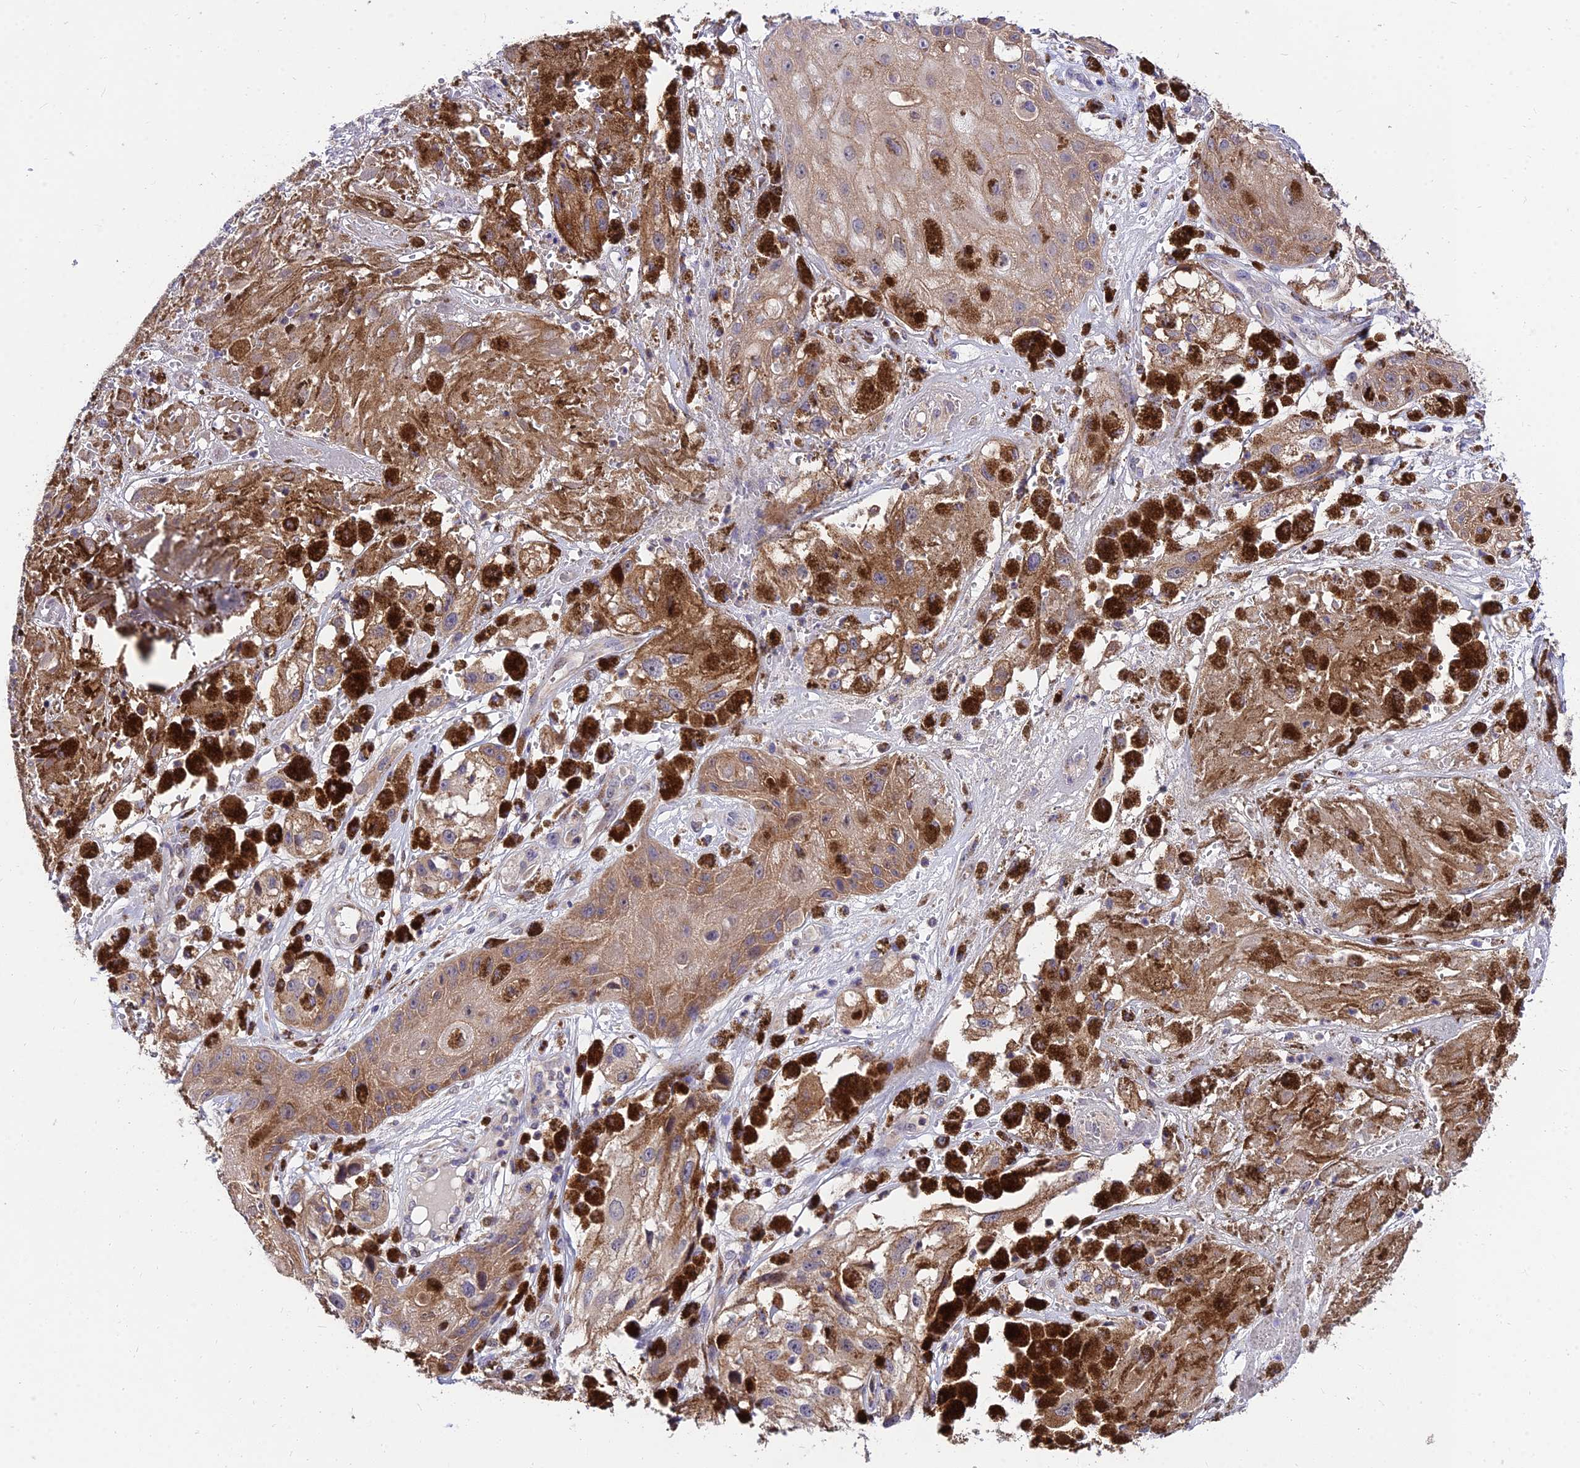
{"staining": {"intensity": "moderate", "quantity": ">75%", "location": "cytoplasmic/membranous"}, "tissue": "melanoma", "cell_type": "Tumor cells", "image_type": "cancer", "snomed": [{"axis": "morphology", "description": "Malignant melanoma, NOS"}, {"axis": "topography", "description": "Skin"}], "caption": "A brown stain labels moderate cytoplasmic/membranous staining of a protein in human melanoma tumor cells. The protein is stained brown, and the nuclei are stained in blue (DAB IHC with brightfield microscopy, high magnification).", "gene": "C6orf132", "patient": {"sex": "male", "age": 88}}